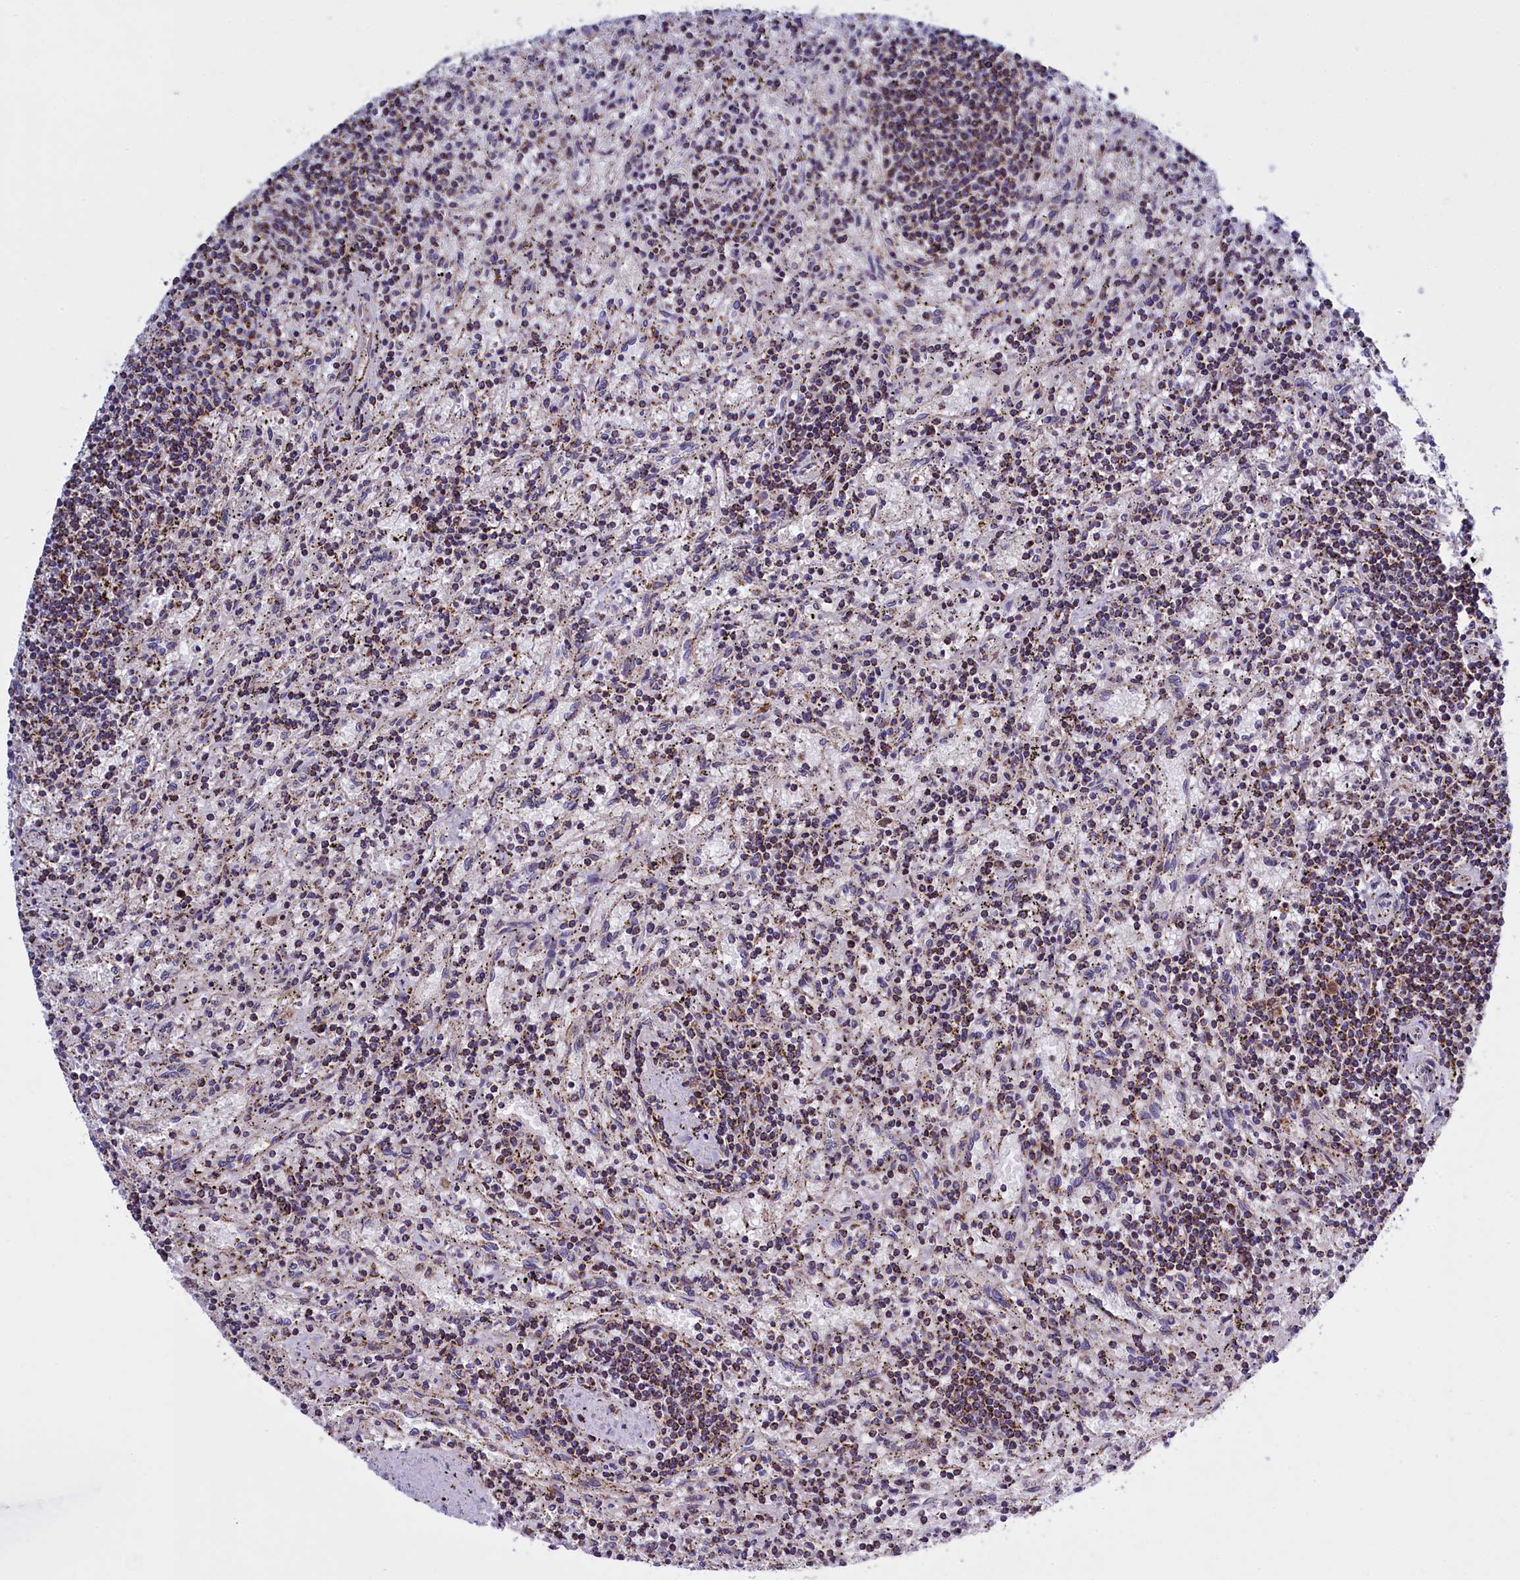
{"staining": {"intensity": "moderate", "quantity": ">75%", "location": "cytoplasmic/membranous"}, "tissue": "lymphoma", "cell_type": "Tumor cells", "image_type": "cancer", "snomed": [{"axis": "morphology", "description": "Malignant lymphoma, non-Hodgkin's type, Low grade"}, {"axis": "topography", "description": "Spleen"}], "caption": "Brown immunohistochemical staining in human lymphoma demonstrates moderate cytoplasmic/membranous positivity in about >75% of tumor cells.", "gene": "IFT122", "patient": {"sex": "male", "age": 76}}